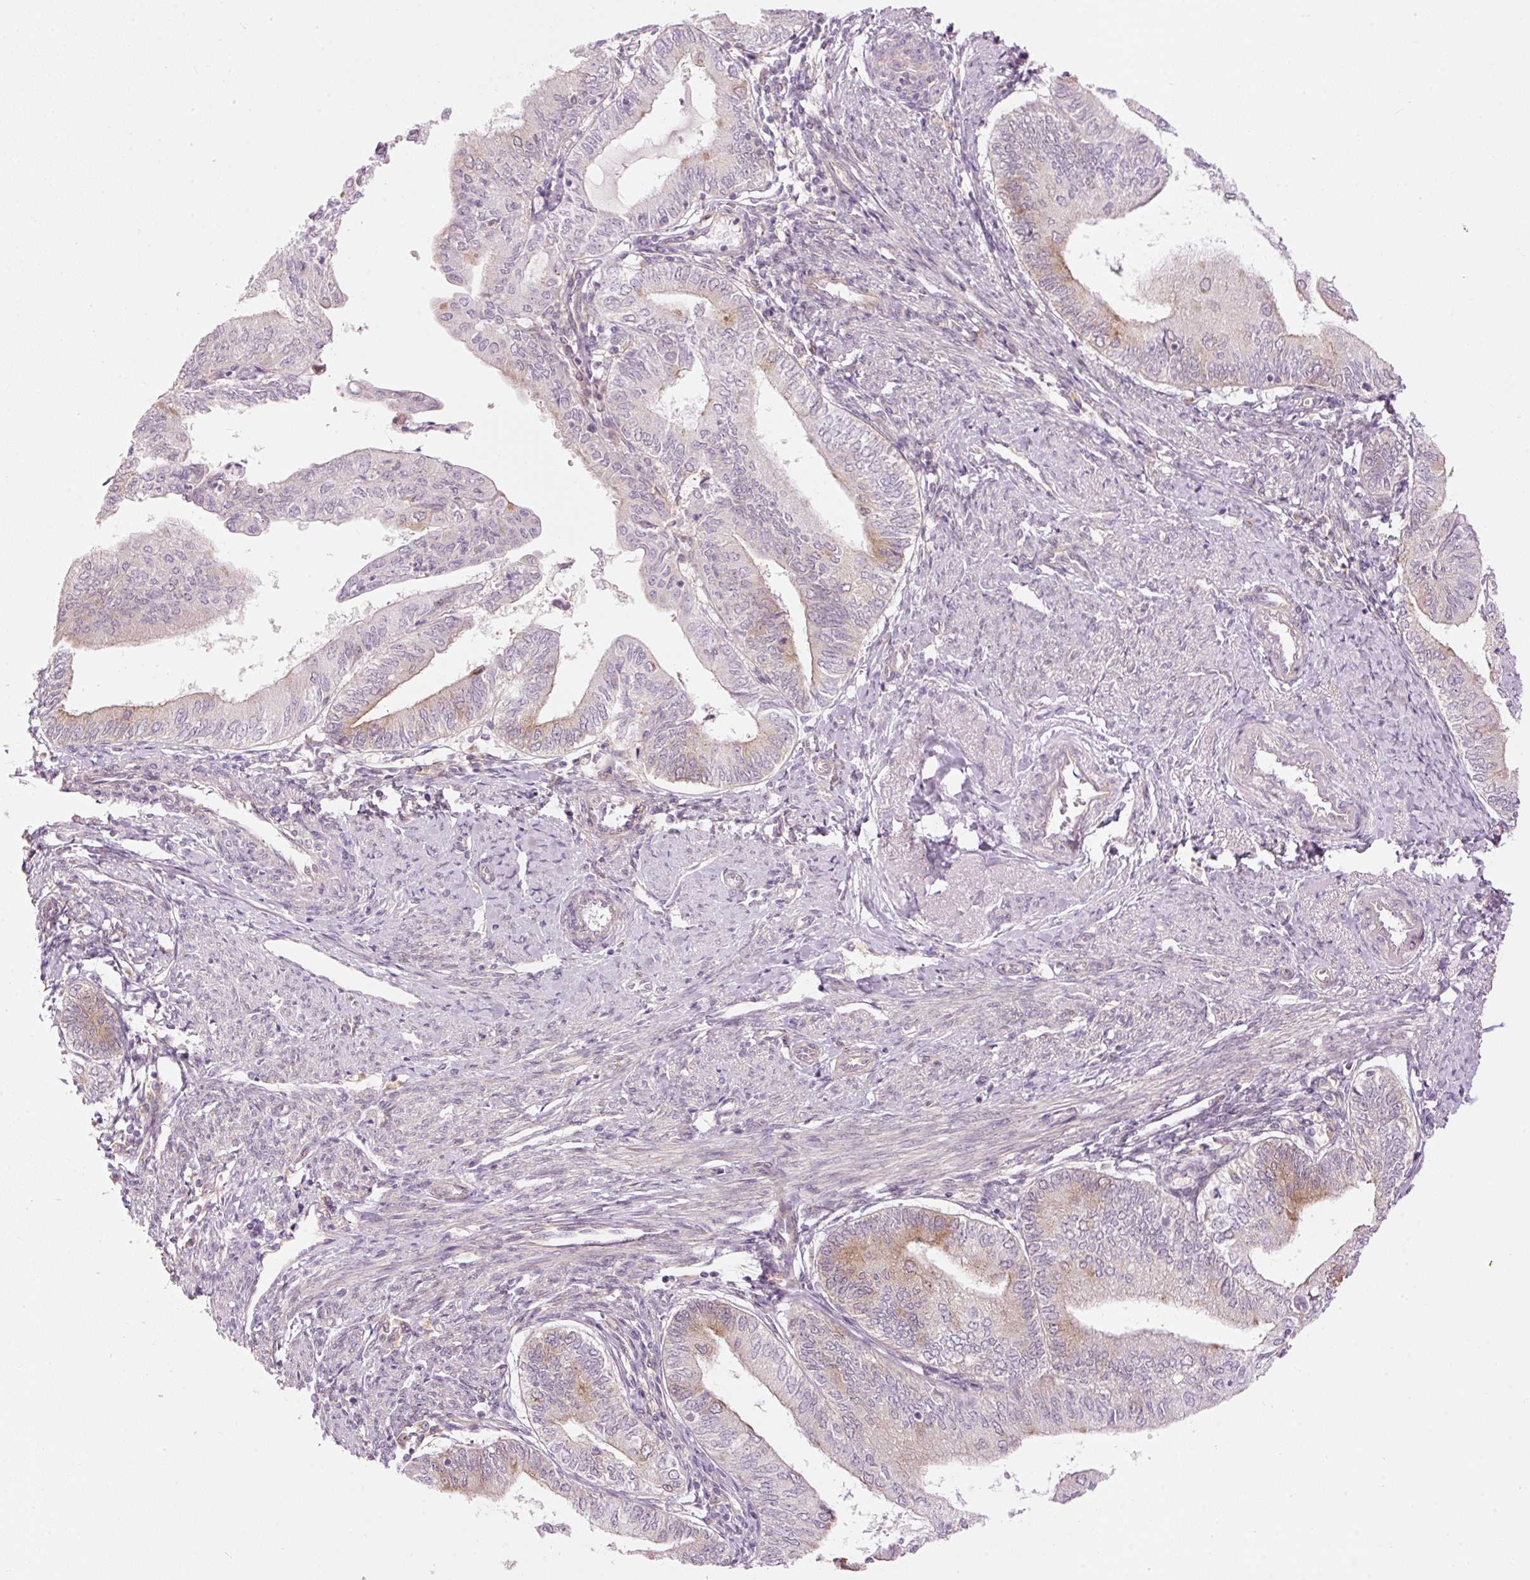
{"staining": {"intensity": "moderate", "quantity": "<25%", "location": "cytoplasmic/membranous"}, "tissue": "endometrial cancer", "cell_type": "Tumor cells", "image_type": "cancer", "snomed": [{"axis": "morphology", "description": "Adenocarcinoma, NOS"}, {"axis": "topography", "description": "Endometrium"}], "caption": "A high-resolution histopathology image shows immunohistochemistry (IHC) staining of endometrial adenocarcinoma, which reveals moderate cytoplasmic/membranous expression in about <25% of tumor cells.", "gene": "MZT2B", "patient": {"sex": "female", "age": 66}}